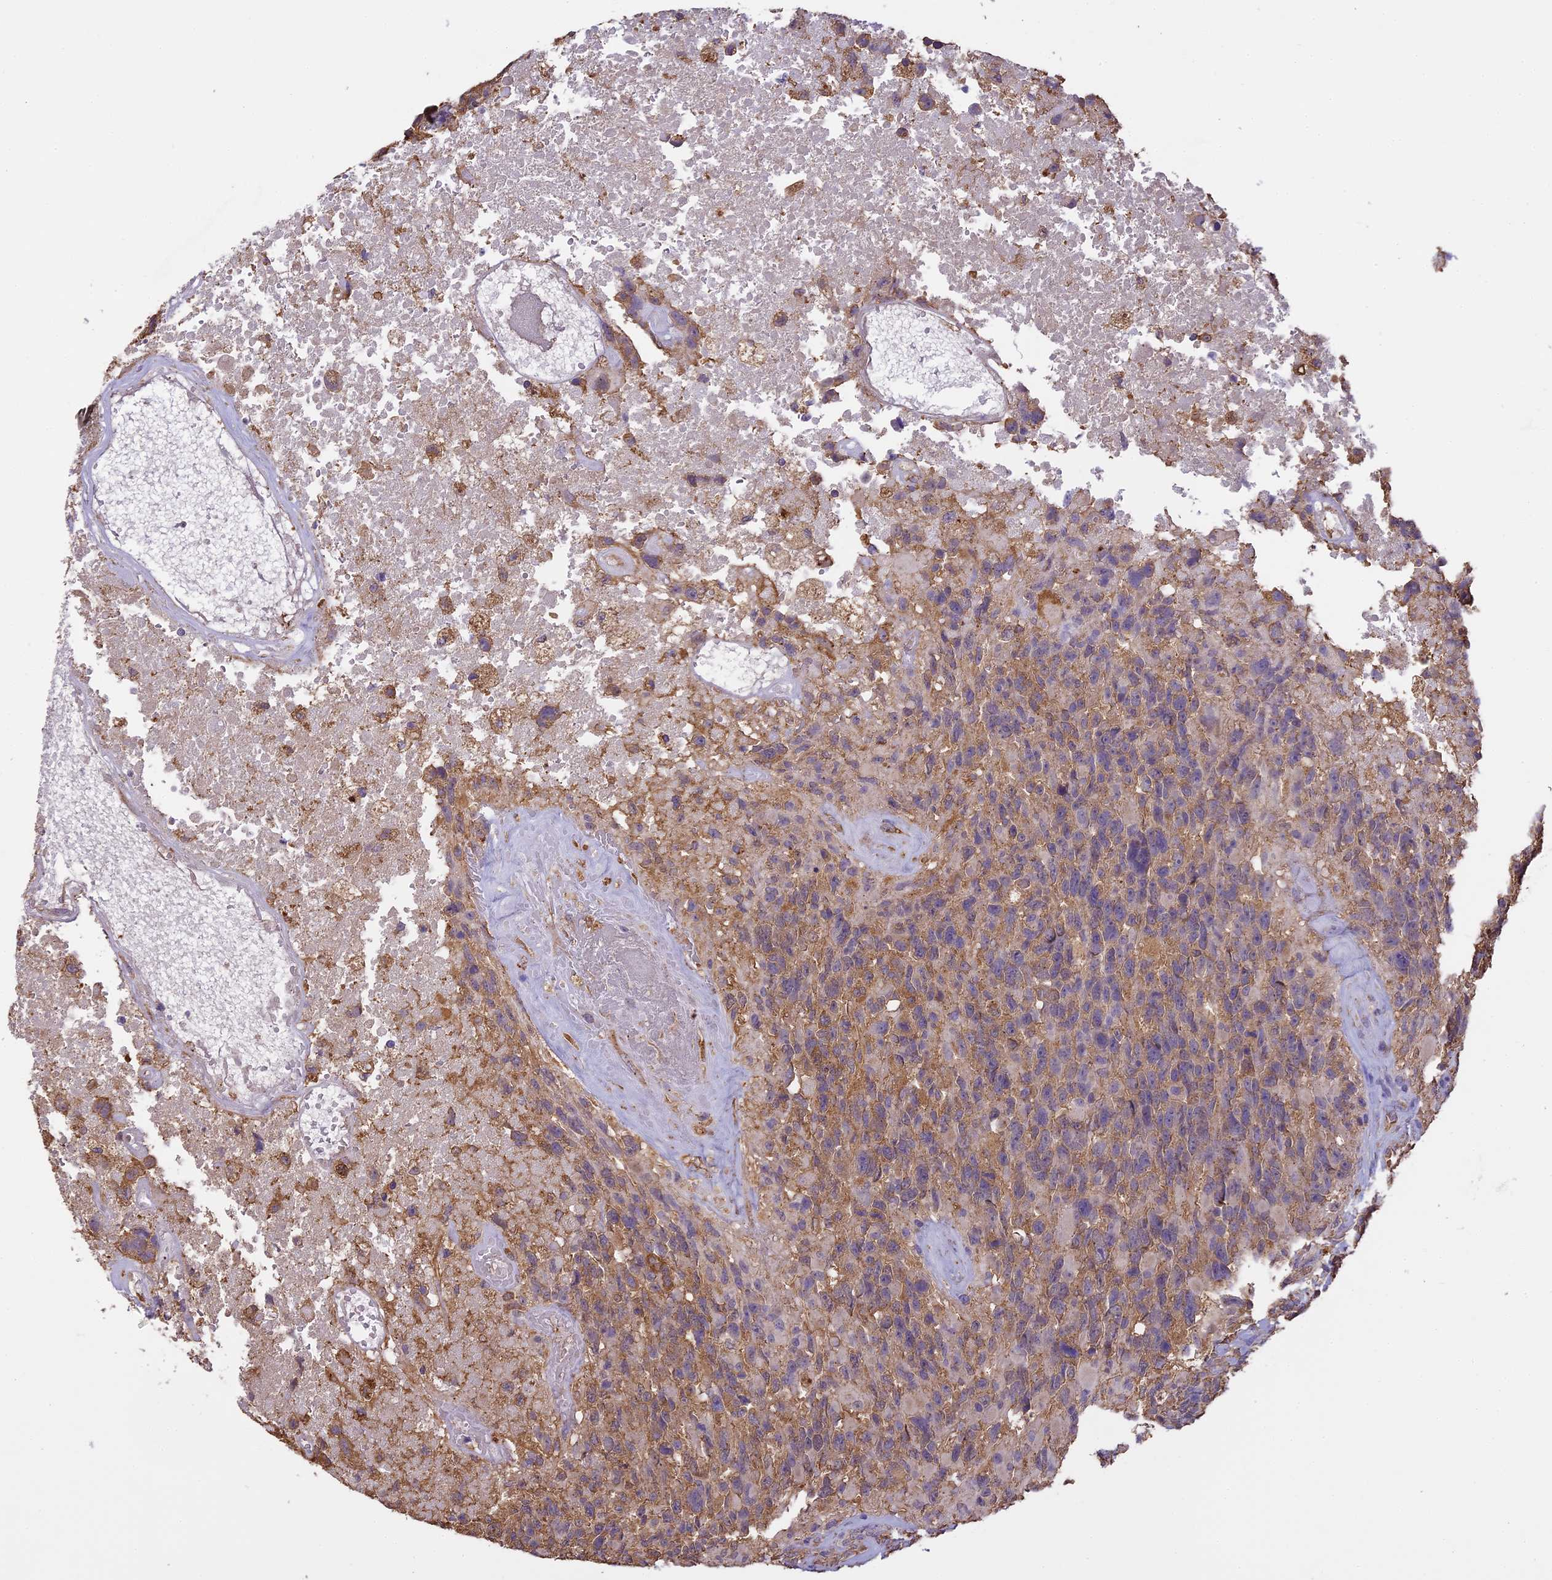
{"staining": {"intensity": "negative", "quantity": "none", "location": "none"}, "tissue": "glioma", "cell_type": "Tumor cells", "image_type": "cancer", "snomed": [{"axis": "morphology", "description": "Glioma, malignant, High grade"}, {"axis": "topography", "description": "Brain"}], "caption": "IHC of human malignant glioma (high-grade) demonstrates no positivity in tumor cells.", "gene": "ARHGAP19", "patient": {"sex": "male", "age": 76}}